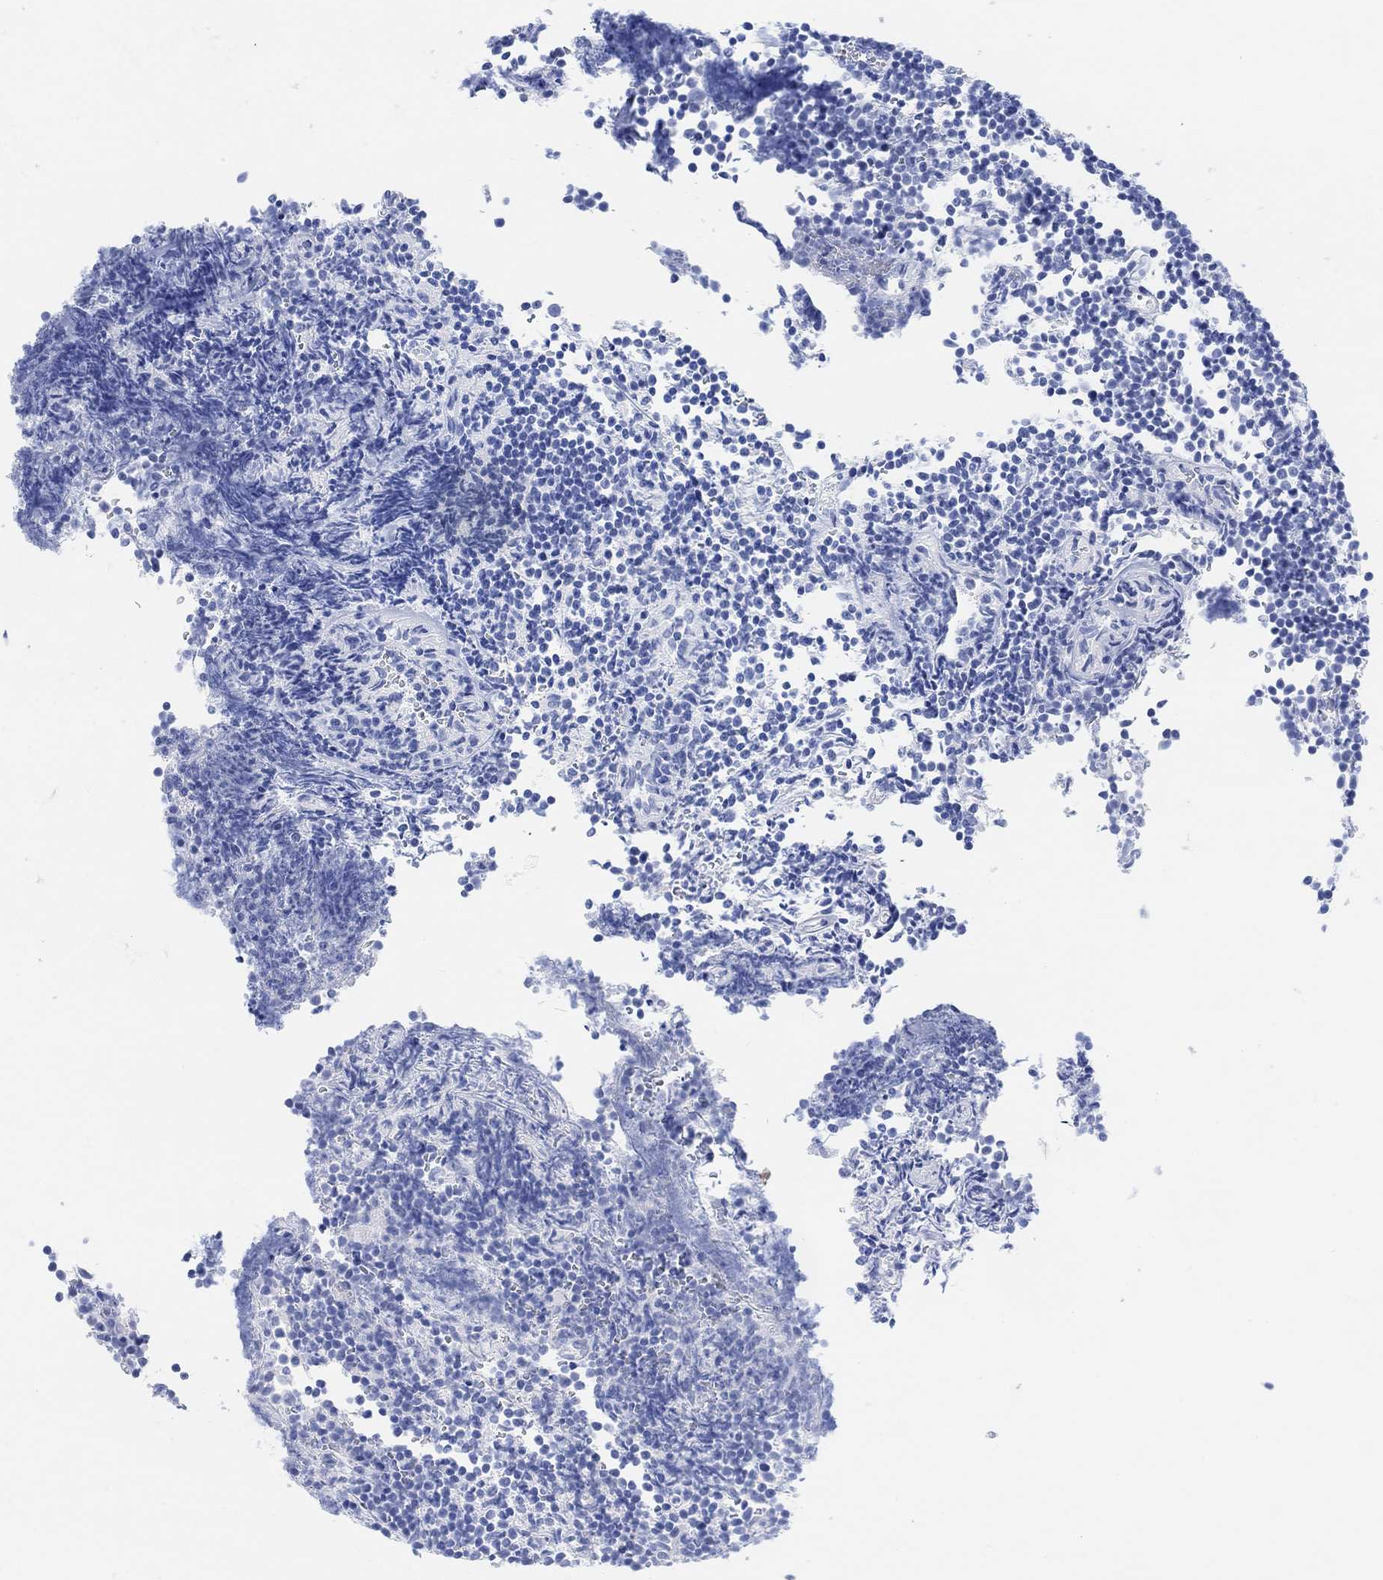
{"staining": {"intensity": "negative", "quantity": "none", "location": "none"}, "tissue": "lymphoma", "cell_type": "Tumor cells", "image_type": "cancer", "snomed": [{"axis": "morphology", "description": "Malignant lymphoma, non-Hodgkin's type, Low grade"}, {"axis": "topography", "description": "Brain"}], "caption": "This is an IHC image of lymphoma. There is no expression in tumor cells.", "gene": "ENO4", "patient": {"sex": "female", "age": 66}}